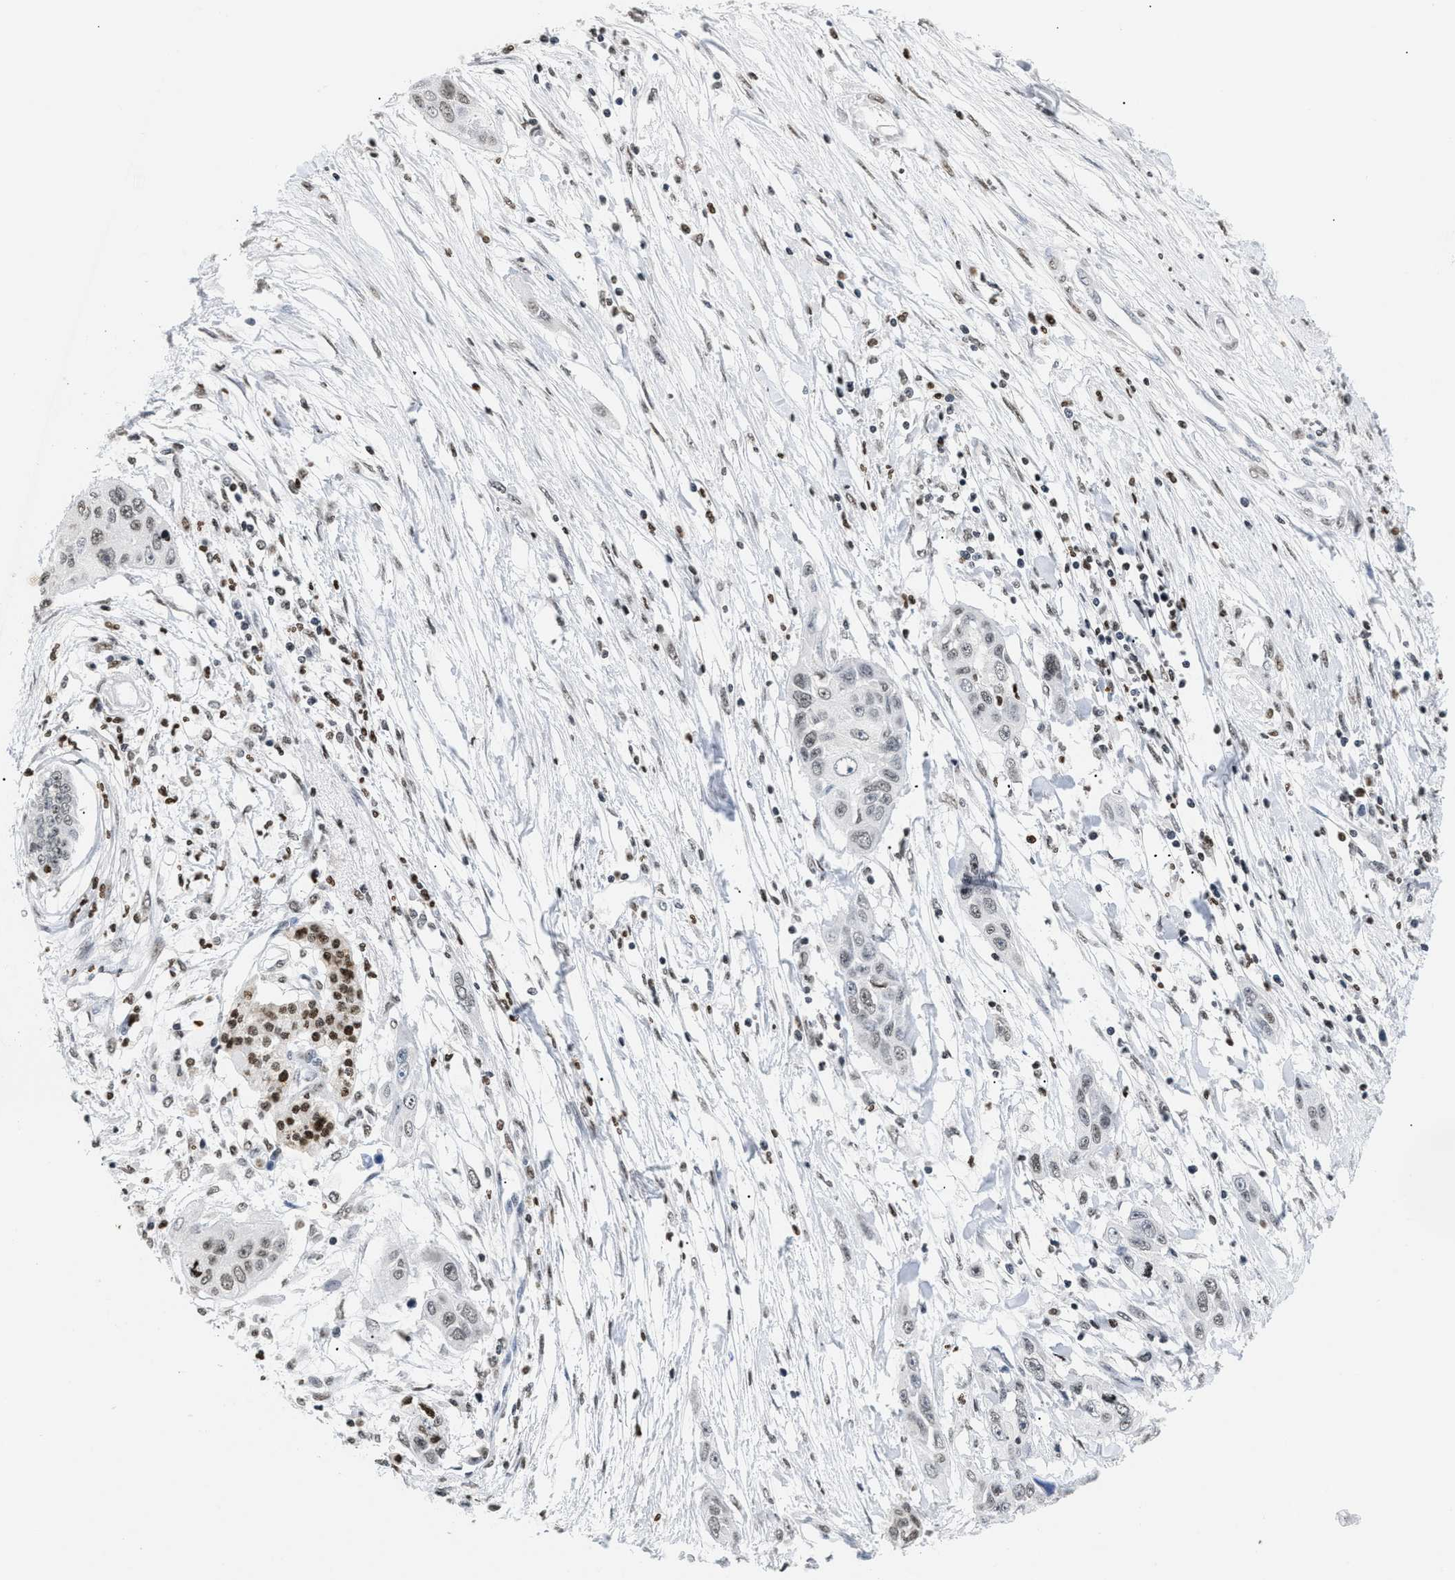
{"staining": {"intensity": "weak", "quantity": "25%-75%", "location": "nuclear"}, "tissue": "pancreatic cancer", "cell_type": "Tumor cells", "image_type": "cancer", "snomed": [{"axis": "morphology", "description": "Adenocarcinoma, NOS"}, {"axis": "topography", "description": "Pancreas"}], "caption": "The immunohistochemical stain labels weak nuclear staining in tumor cells of pancreatic cancer tissue.", "gene": "HMGN2", "patient": {"sex": "female", "age": 70}}